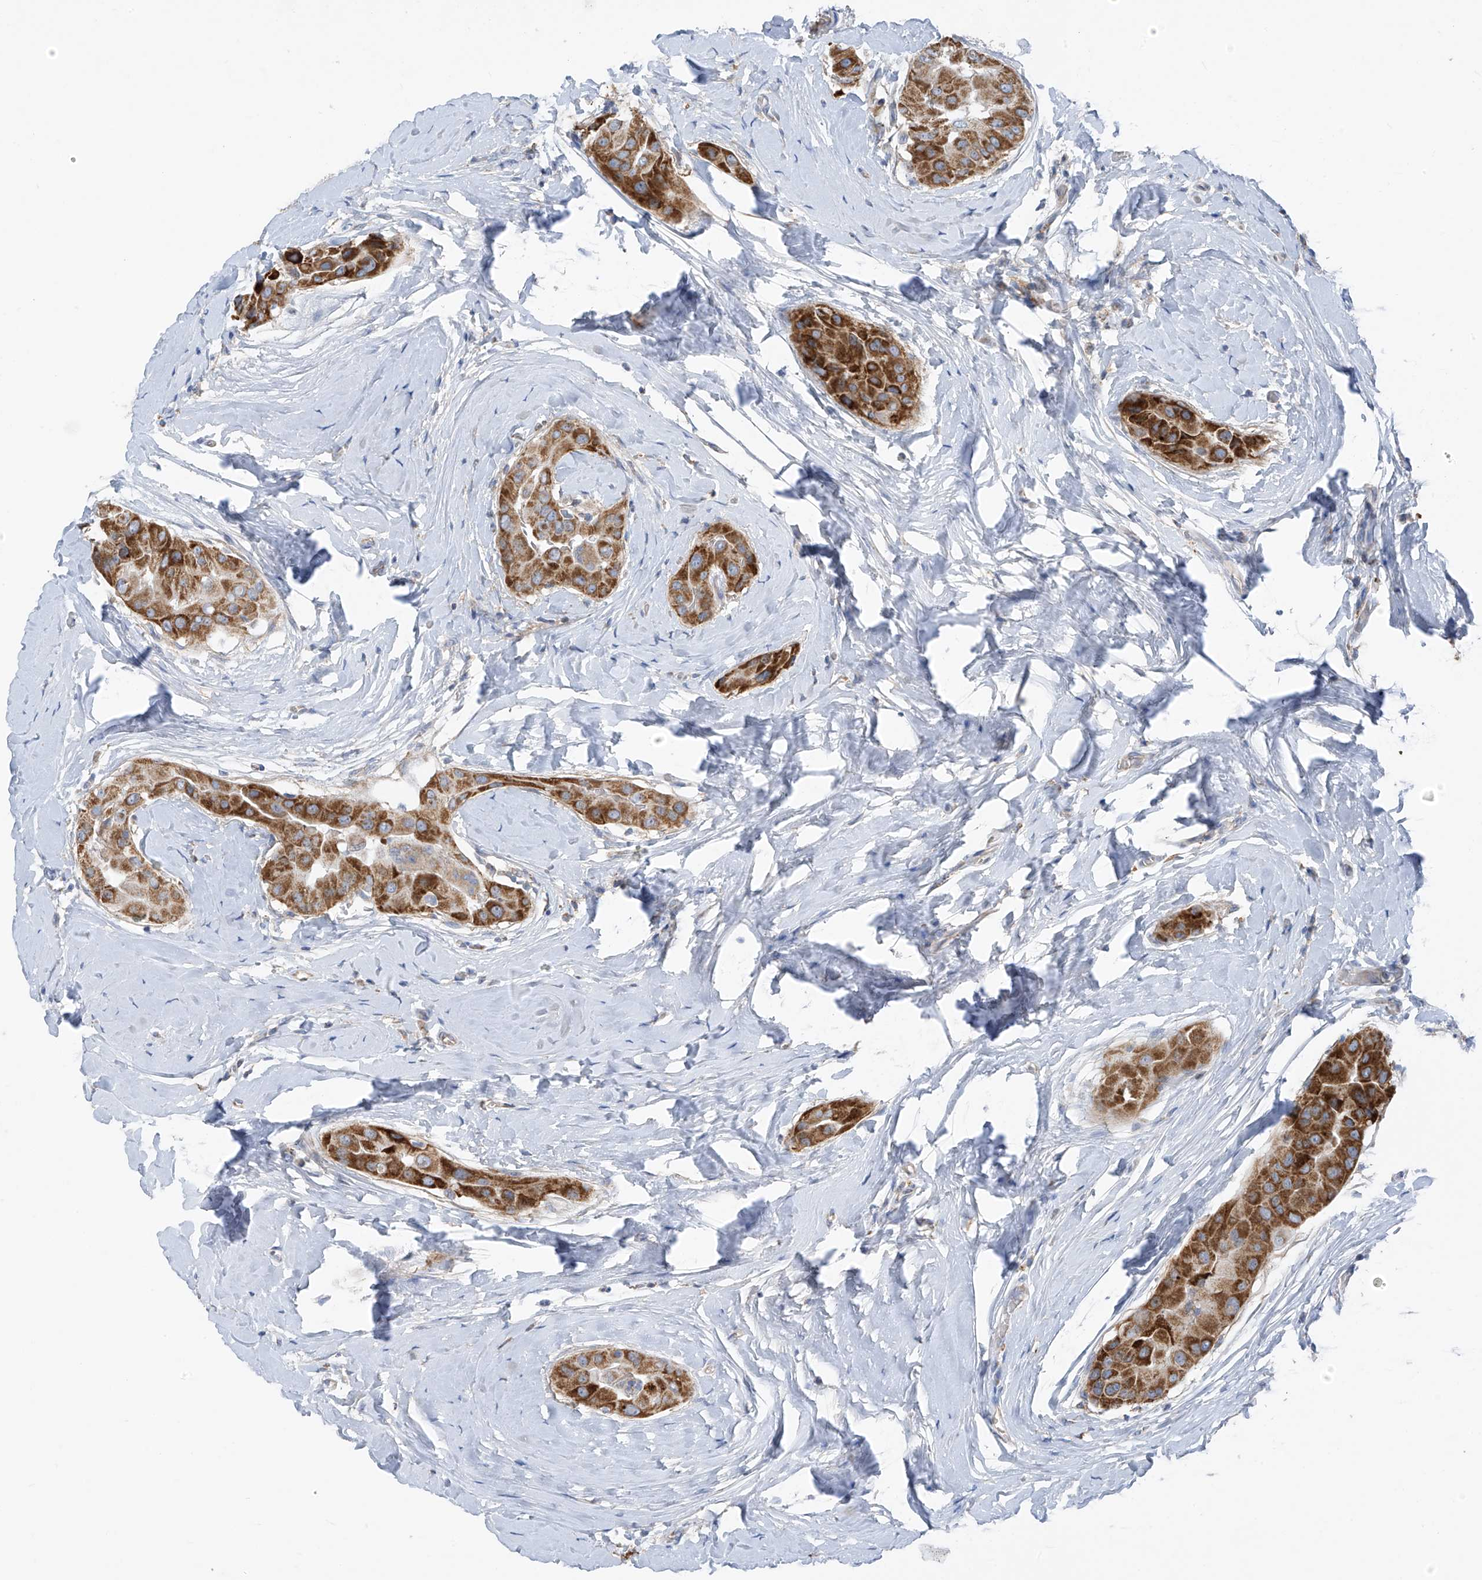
{"staining": {"intensity": "strong", "quantity": ">75%", "location": "cytoplasmic/membranous"}, "tissue": "thyroid cancer", "cell_type": "Tumor cells", "image_type": "cancer", "snomed": [{"axis": "morphology", "description": "Papillary adenocarcinoma, NOS"}, {"axis": "topography", "description": "Thyroid gland"}], "caption": "An IHC image of tumor tissue is shown. Protein staining in brown labels strong cytoplasmic/membranous positivity in thyroid cancer (papillary adenocarcinoma) within tumor cells. (Stains: DAB in brown, nuclei in blue, Microscopy: brightfield microscopy at high magnification).", "gene": "EOMES", "patient": {"sex": "male", "age": 33}}